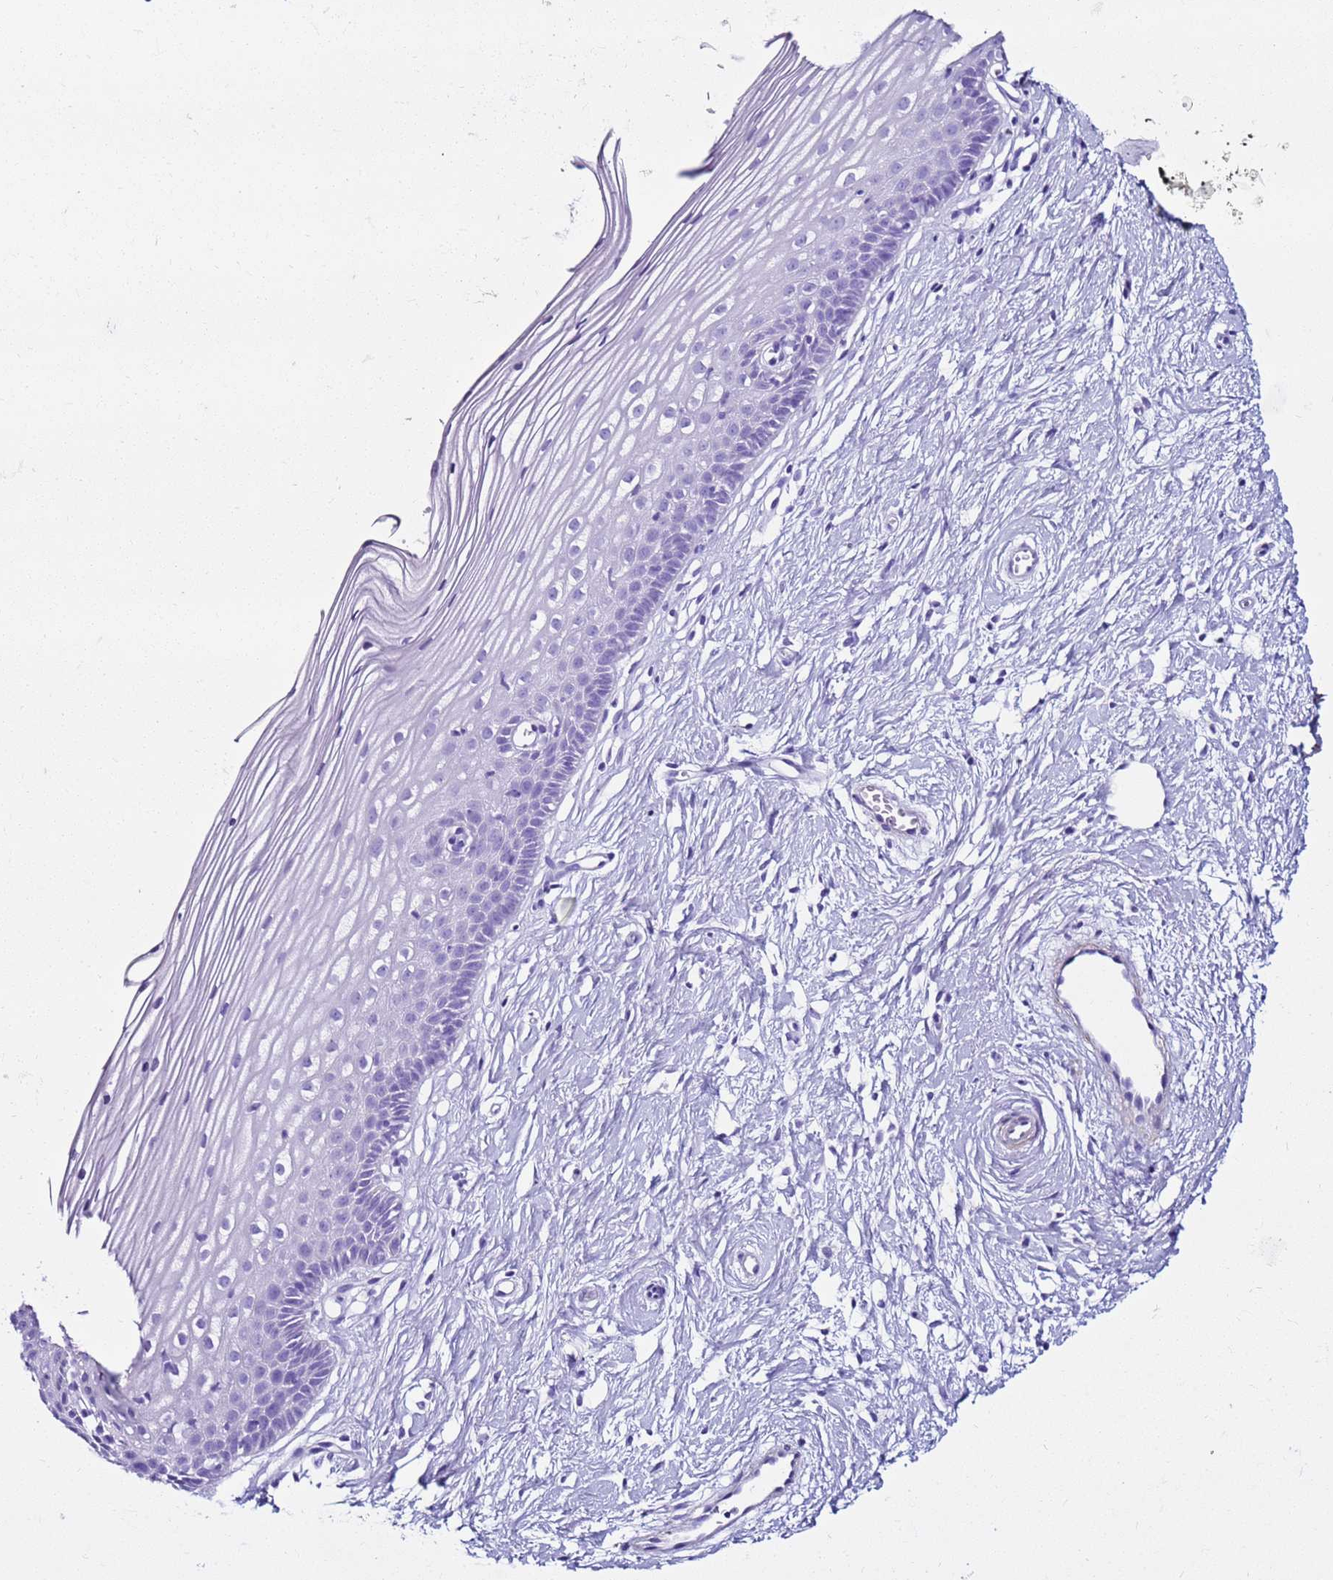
{"staining": {"intensity": "negative", "quantity": "none", "location": "none"}, "tissue": "cervix", "cell_type": "Glandular cells", "image_type": "normal", "snomed": [{"axis": "morphology", "description": "Normal tissue, NOS"}, {"axis": "topography", "description": "Cervix"}], "caption": "Immunohistochemistry (IHC) image of unremarkable cervix stained for a protein (brown), which demonstrates no expression in glandular cells.", "gene": "LCMT1", "patient": {"sex": "female", "age": 40}}